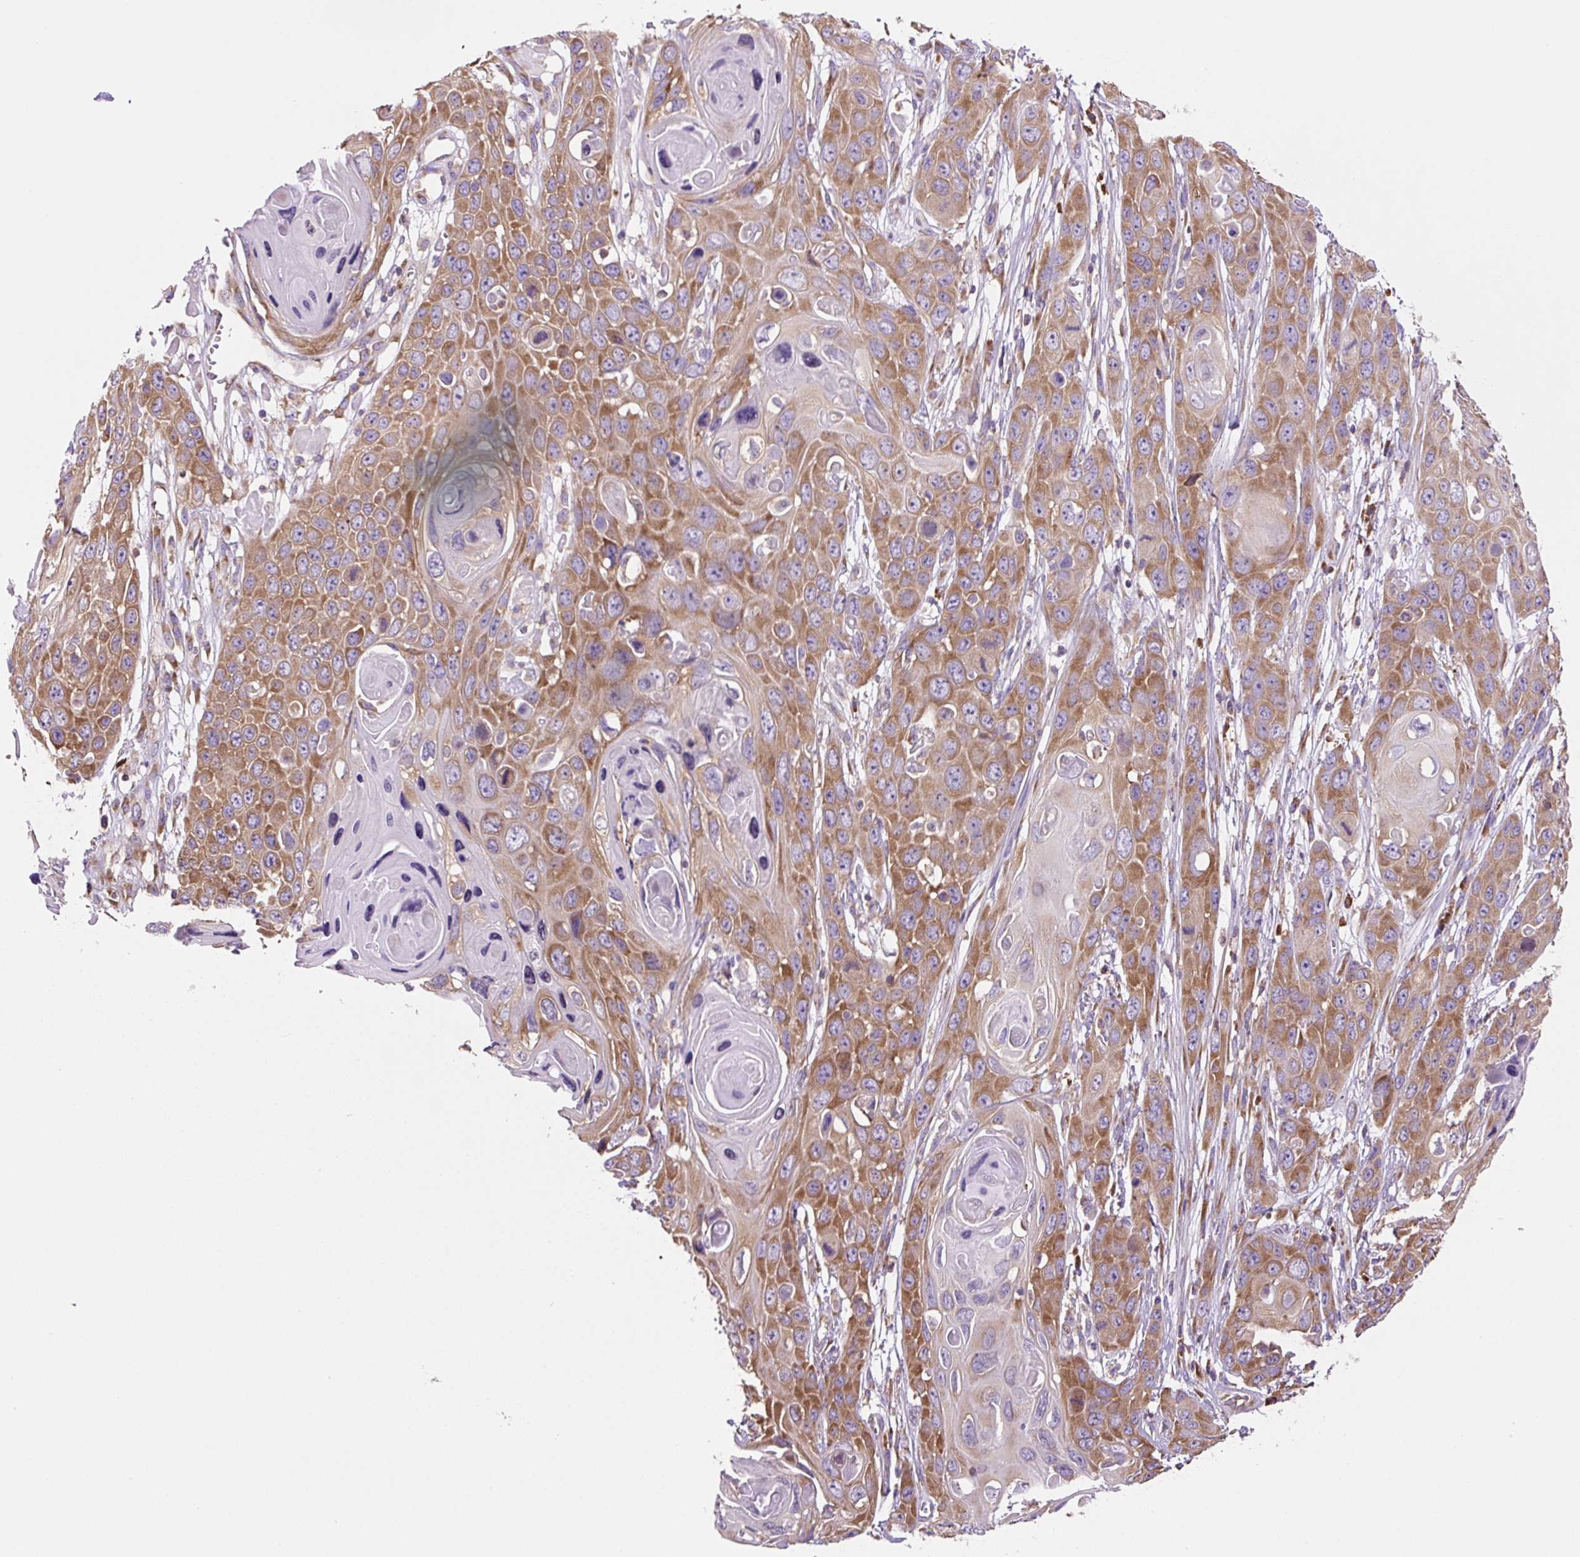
{"staining": {"intensity": "moderate", "quantity": ">75%", "location": "cytoplasmic/membranous"}, "tissue": "skin cancer", "cell_type": "Tumor cells", "image_type": "cancer", "snomed": [{"axis": "morphology", "description": "Squamous cell carcinoma, NOS"}, {"axis": "topography", "description": "Skin"}], "caption": "Skin cancer (squamous cell carcinoma) tissue reveals moderate cytoplasmic/membranous positivity in about >75% of tumor cells", "gene": "RPS23", "patient": {"sex": "male", "age": 55}}